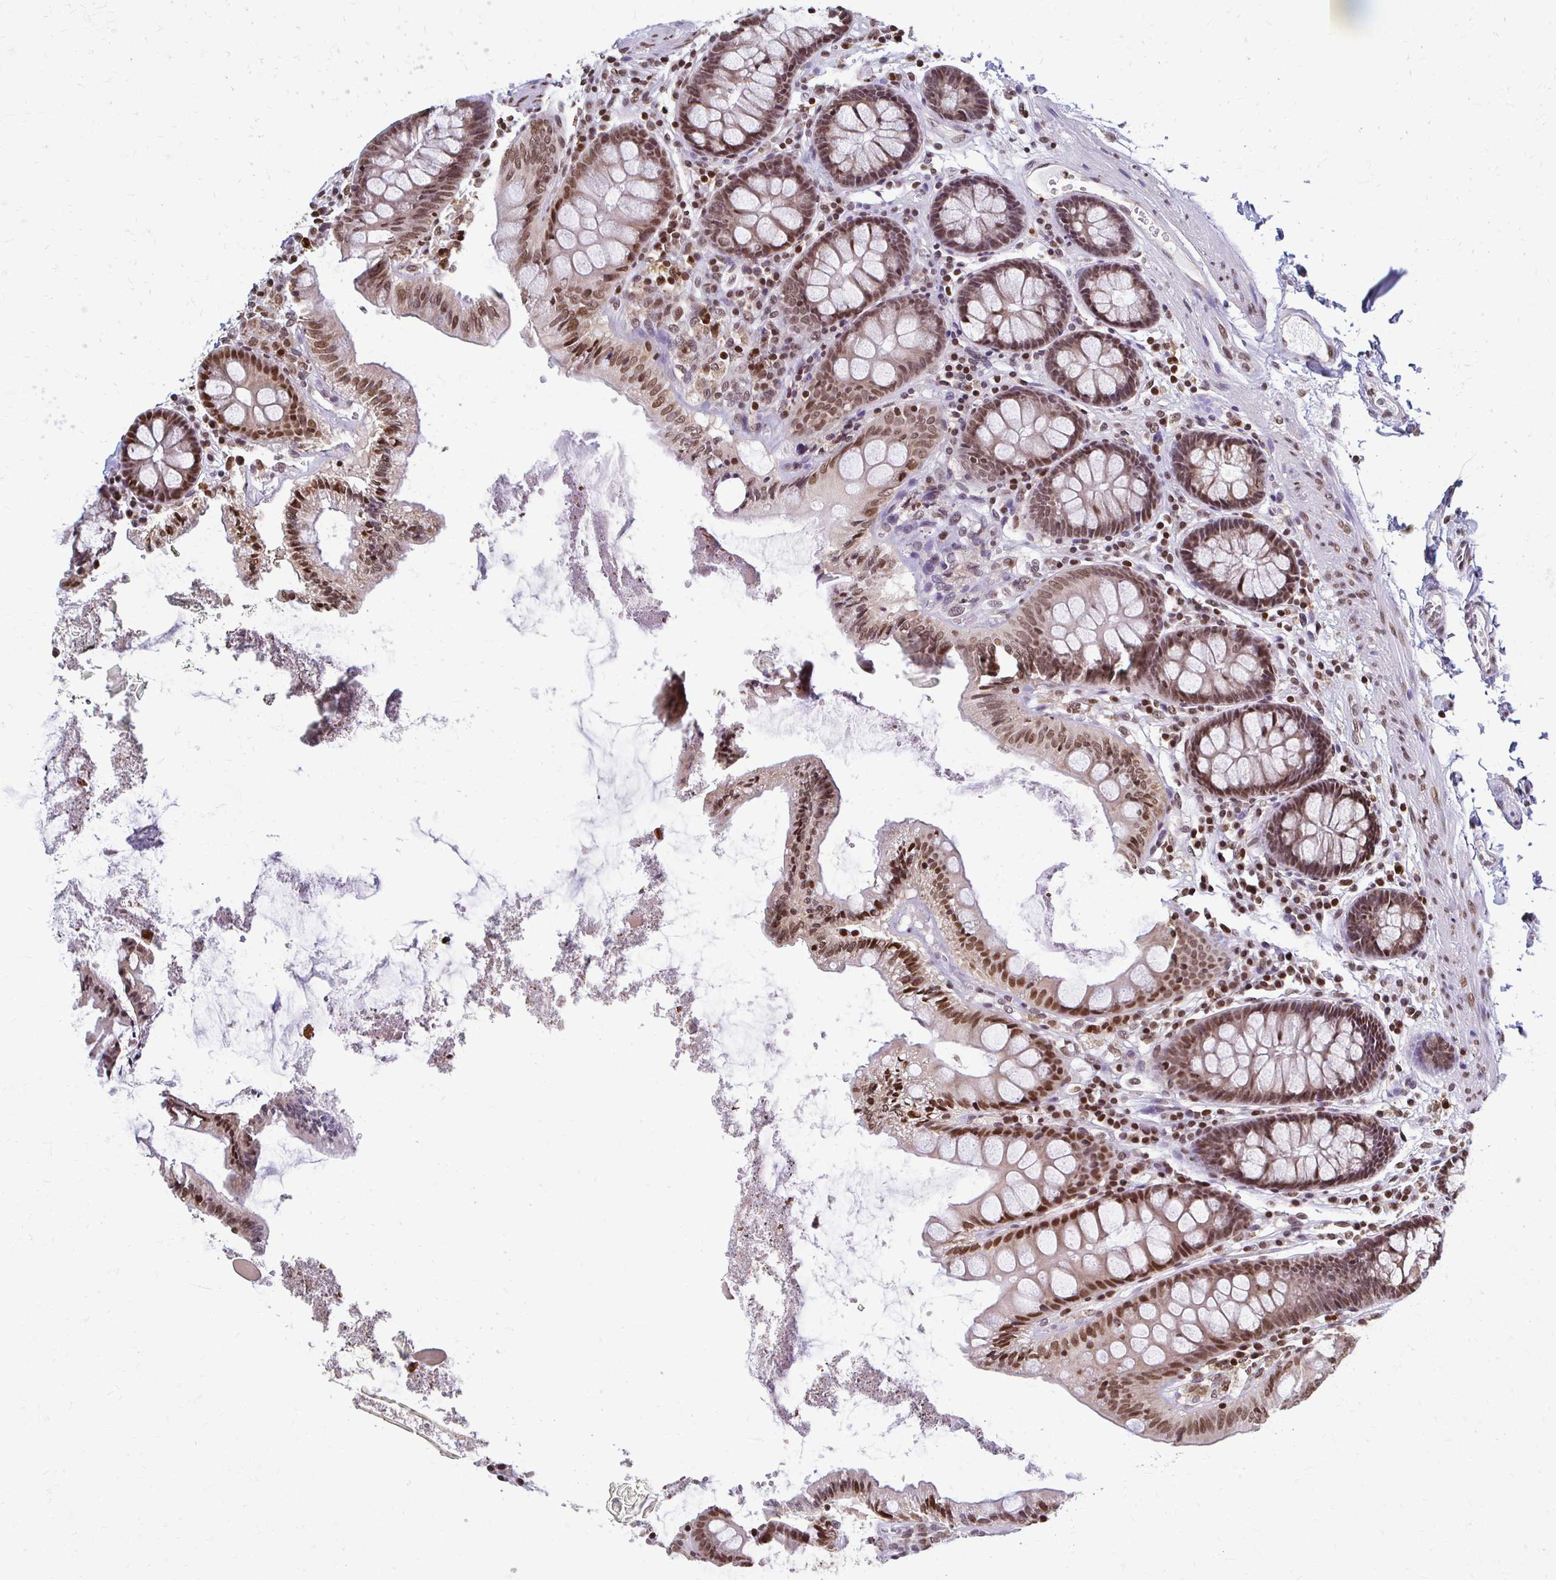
{"staining": {"intensity": "weak", "quantity": "25%-75%", "location": "nuclear"}, "tissue": "colon", "cell_type": "Endothelial cells", "image_type": "normal", "snomed": [{"axis": "morphology", "description": "Normal tissue, NOS"}, {"axis": "topography", "description": "Colon"}], "caption": "Immunohistochemical staining of normal human colon demonstrates weak nuclear protein staining in approximately 25%-75% of endothelial cells. Immunohistochemistry stains the protein of interest in brown and the nuclei are stained blue.", "gene": "HOXA9", "patient": {"sex": "male", "age": 84}}